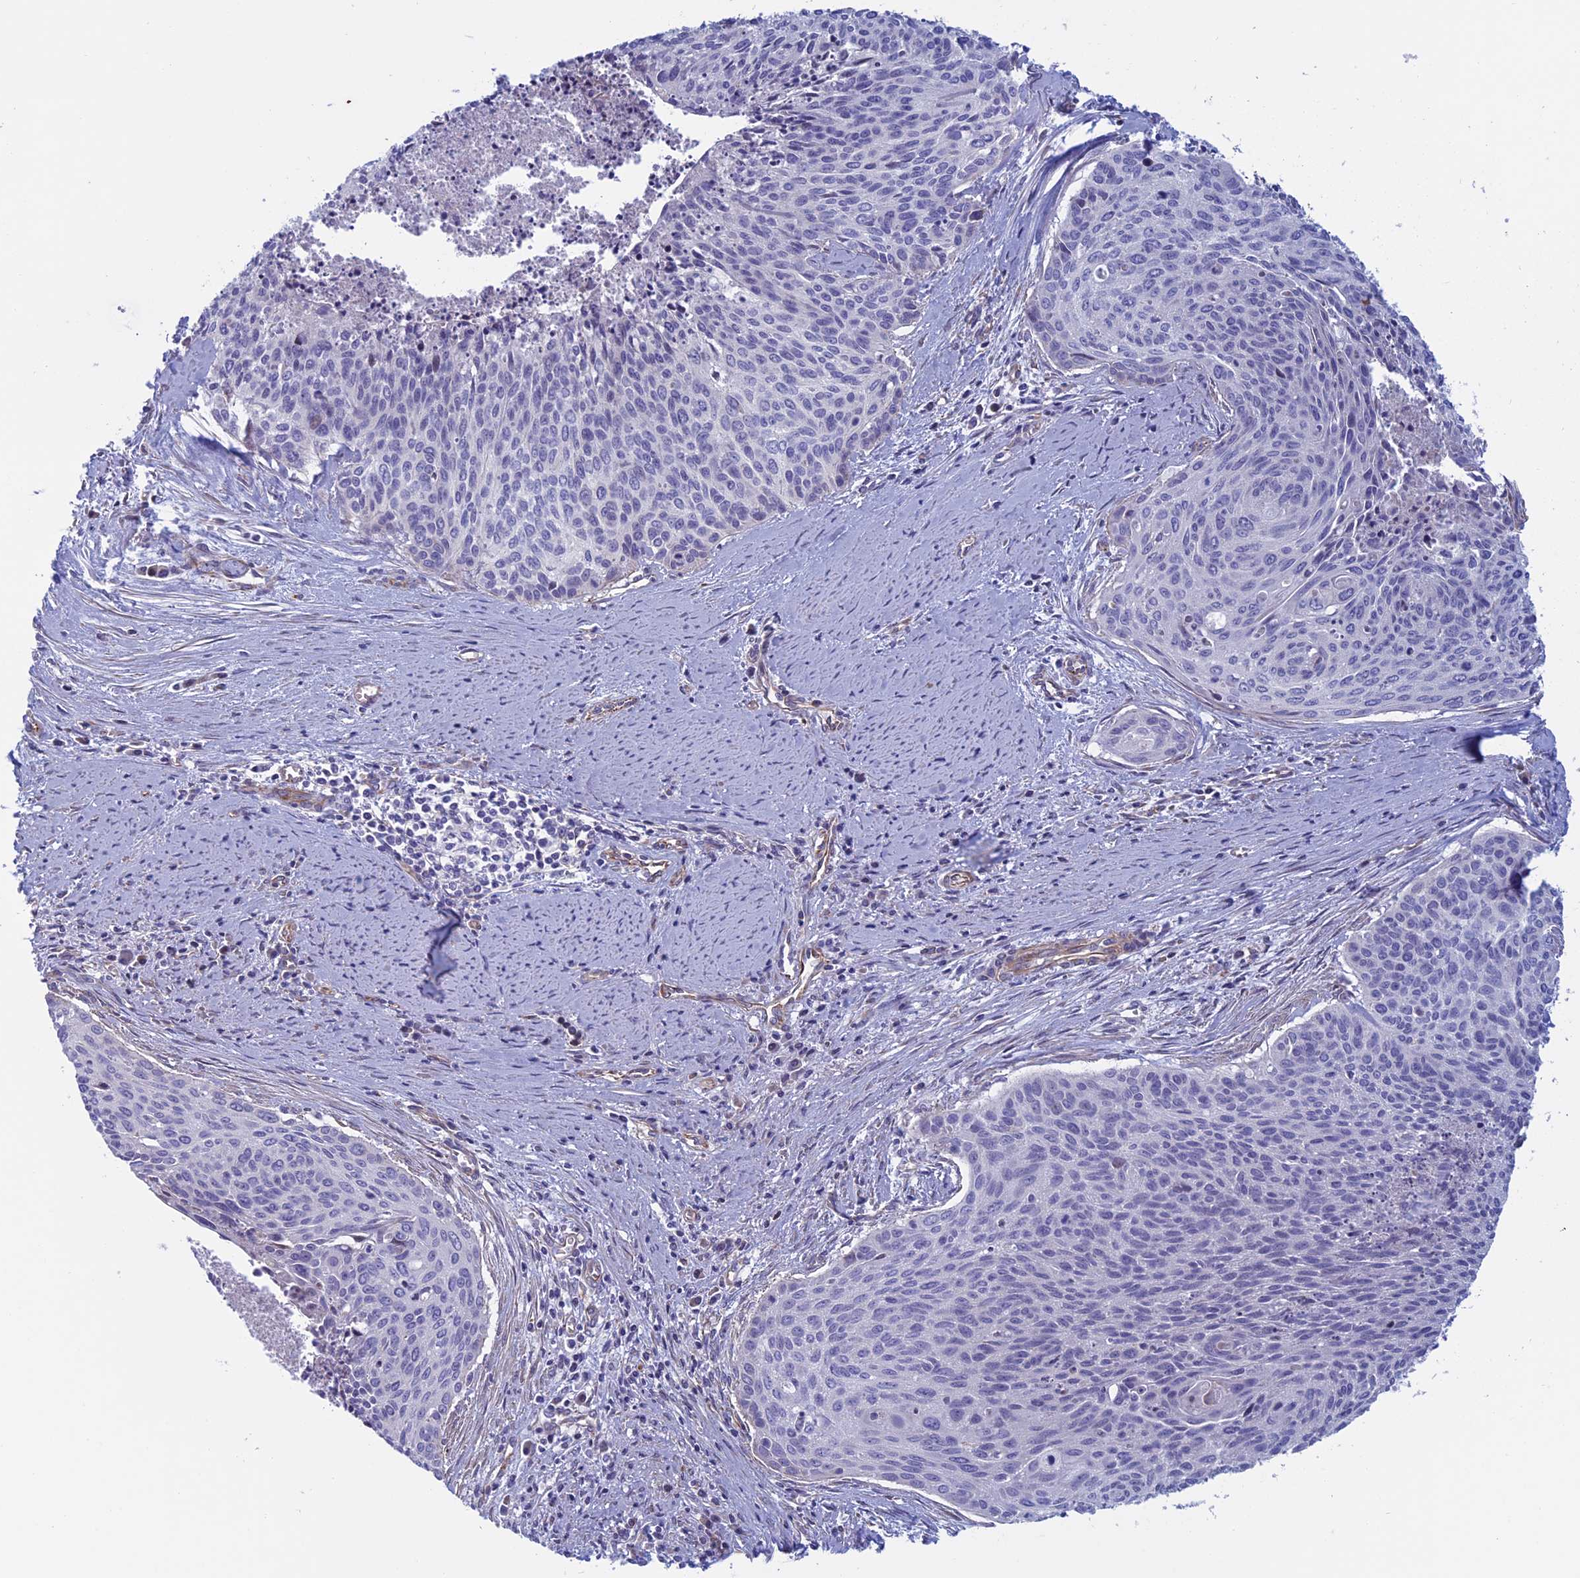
{"staining": {"intensity": "negative", "quantity": "none", "location": "none"}, "tissue": "cervical cancer", "cell_type": "Tumor cells", "image_type": "cancer", "snomed": [{"axis": "morphology", "description": "Squamous cell carcinoma, NOS"}, {"axis": "topography", "description": "Cervix"}], "caption": "There is no significant staining in tumor cells of cervical squamous cell carcinoma. The staining was performed using DAB to visualize the protein expression in brown, while the nuclei were stained in blue with hematoxylin (Magnification: 20x).", "gene": "BCL2L10", "patient": {"sex": "female", "age": 55}}